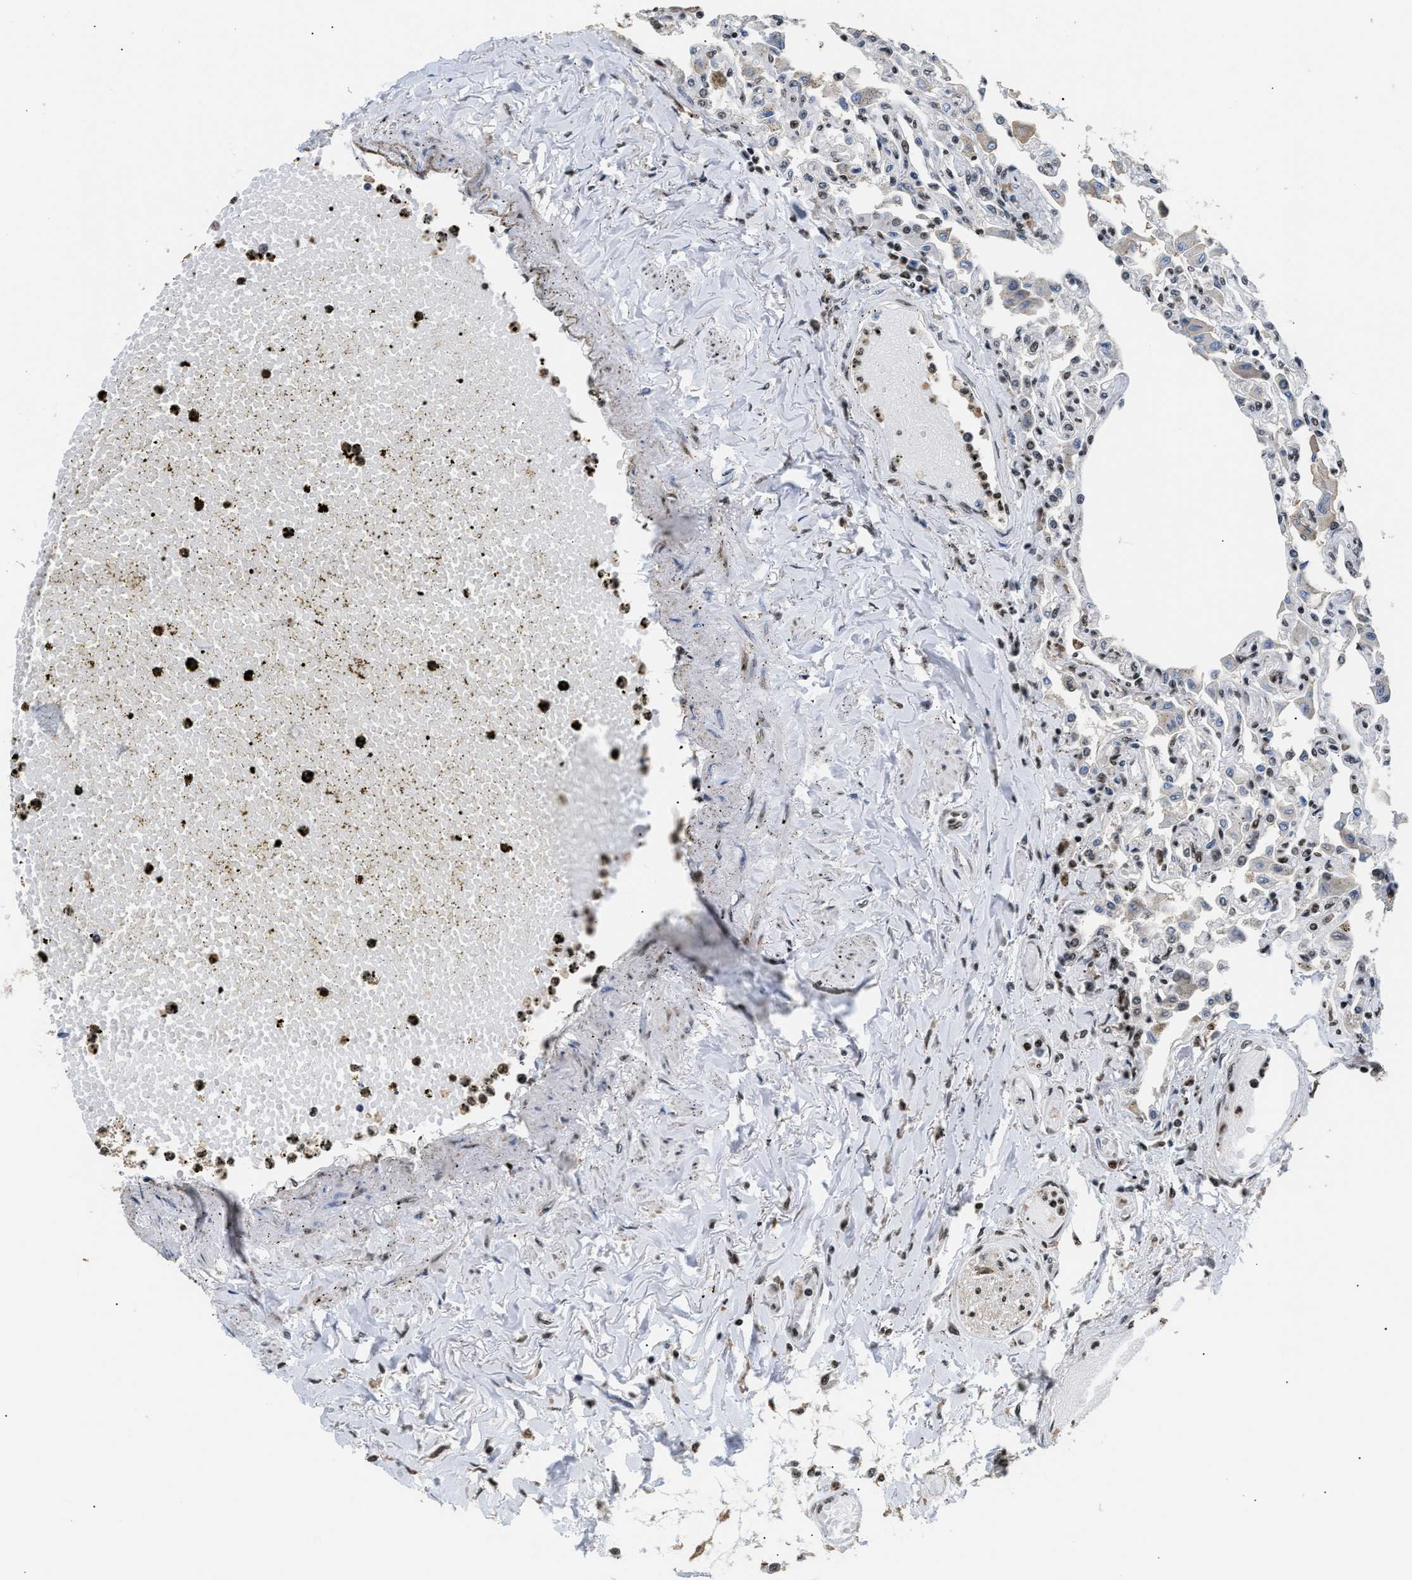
{"staining": {"intensity": "strong", "quantity": ">75%", "location": "nuclear"}, "tissue": "lung", "cell_type": "Alveolar cells", "image_type": "normal", "snomed": [{"axis": "morphology", "description": "Normal tissue, NOS"}, {"axis": "topography", "description": "Bronchus"}, {"axis": "topography", "description": "Lung"}], "caption": "Human lung stained for a protein (brown) exhibits strong nuclear positive positivity in about >75% of alveolar cells.", "gene": "RAD21", "patient": {"sex": "female", "age": 49}}